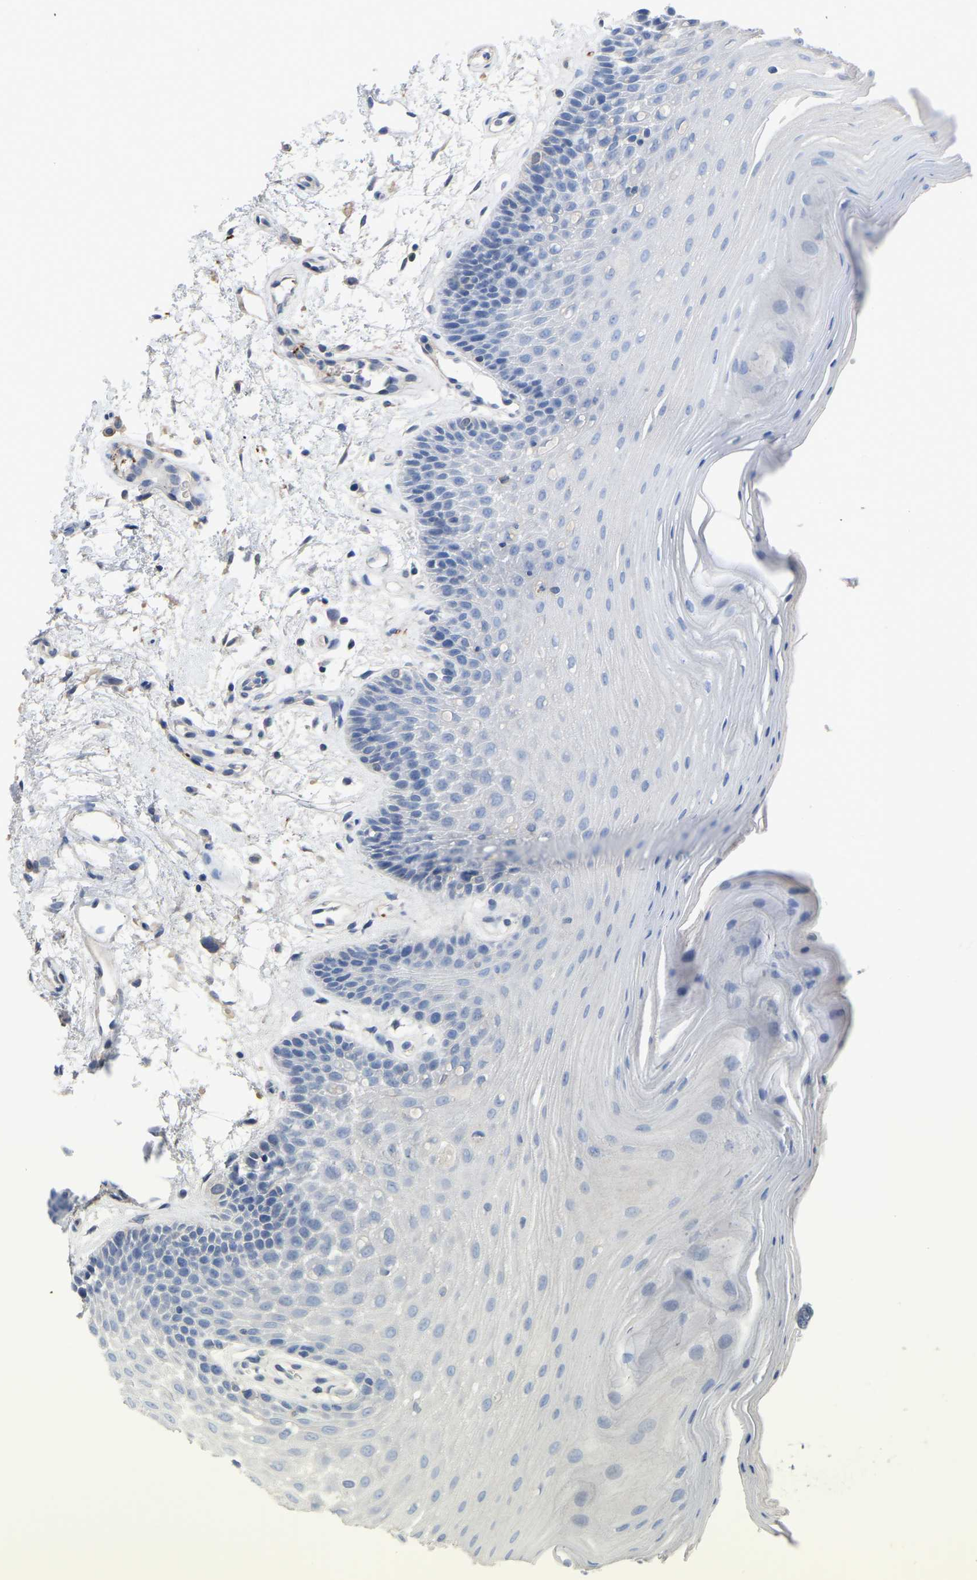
{"staining": {"intensity": "negative", "quantity": "none", "location": "none"}, "tissue": "oral mucosa", "cell_type": "Squamous epithelial cells", "image_type": "normal", "snomed": [{"axis": "morphology", "description": "Normal tissue, NOS"}, {"axis": "morphology", "description": "Squamous cell carcinoma, NOS"}, {"axis": "topography", "description": "Oral tissue"}, {"axis": "topography", "description": "Head-Neck"}], "caption": "IHC histopathology image of normal oral mucosa stained for a protein (brown), which displays no positivity in squamous epithelial cells. (DAB IHC, high magnification).", "gene": "ZNF449", "patient": {"sex": "male", "age": 71}}